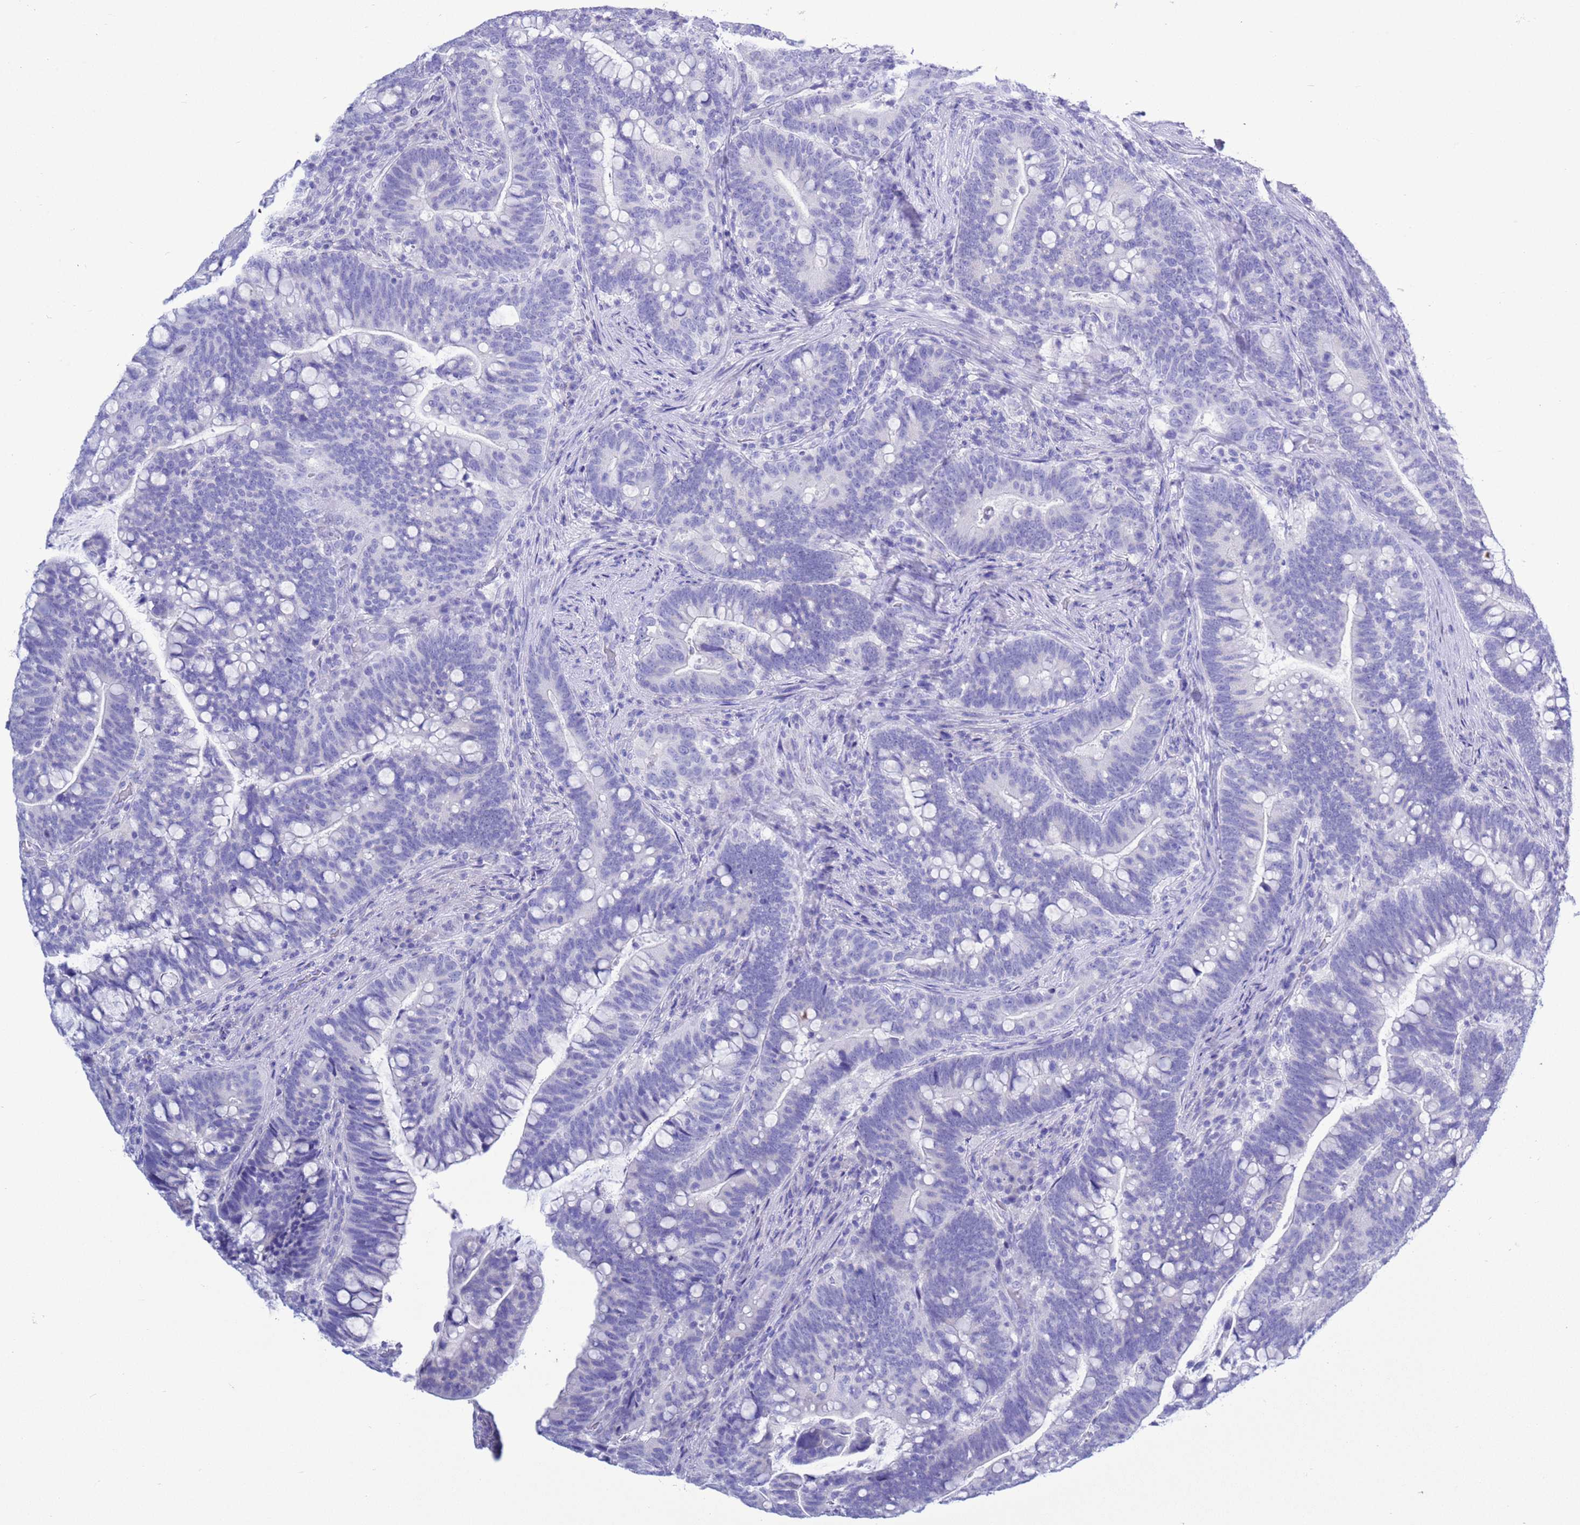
{"staining": {"intensity": "negative", "quantity": "none", "location": "none"}, "tissue": "colorectal cancer", "cell_type": "Tumor cells", "image_type": "cancer", "snomed": [{"axis": "morphology", "description": "Normal tissue, NOS"}, {"axis": "morphology", "description": "Adenocarcinoma, NOS"}, {"axis": "topography", "description": "Colon"}], "caption": "Colorectal cancer (adenocarcinoma) stained for a protein using immunohistochemistry (IHC) shows no staining tumor cells.", "gene": "GSTM1", "patient": {"sex": "female", "age": 66}}